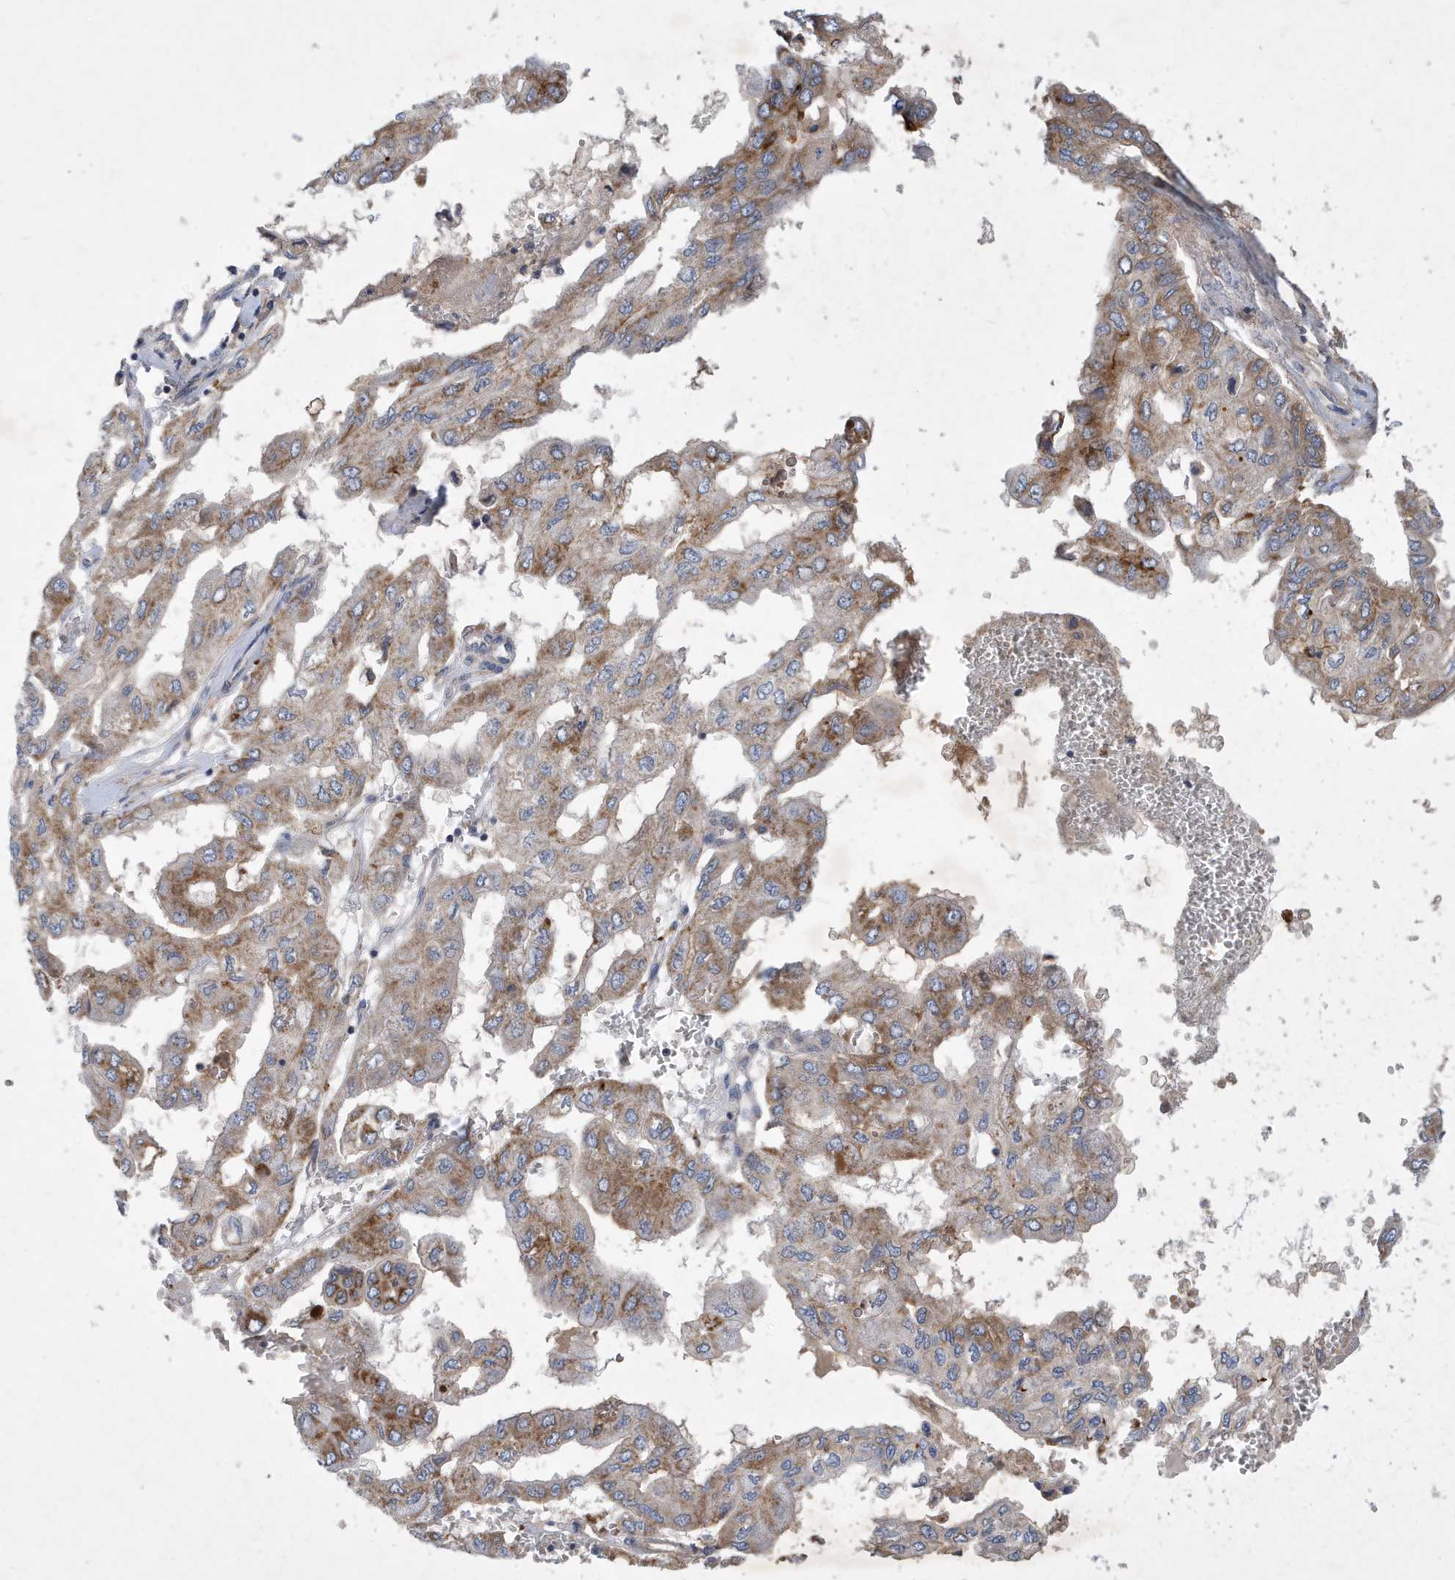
{"staining": {"intensity": "moderate", "quantity": "25%-75%", "location": "cytoplasmic/membranous"}, "tissue": "pancreatic cancer", "cell_type": "Tumor cells", "image_type": "cancer", "snomed": [{"axis": "morphology", "description": "Adenocarcinoma, NOS"}, {"axis": "topography", "description": "Pancreas"}], "caption": "A brown stain labels moderate cytoplasmic/membranous staining of a protein in human pancreatic adenocarcinoma tumor cells. (IHC, brightfield microscopy, high magnification).", "gene": "STK19", "patient": {"sex": "male", "age": 51}}